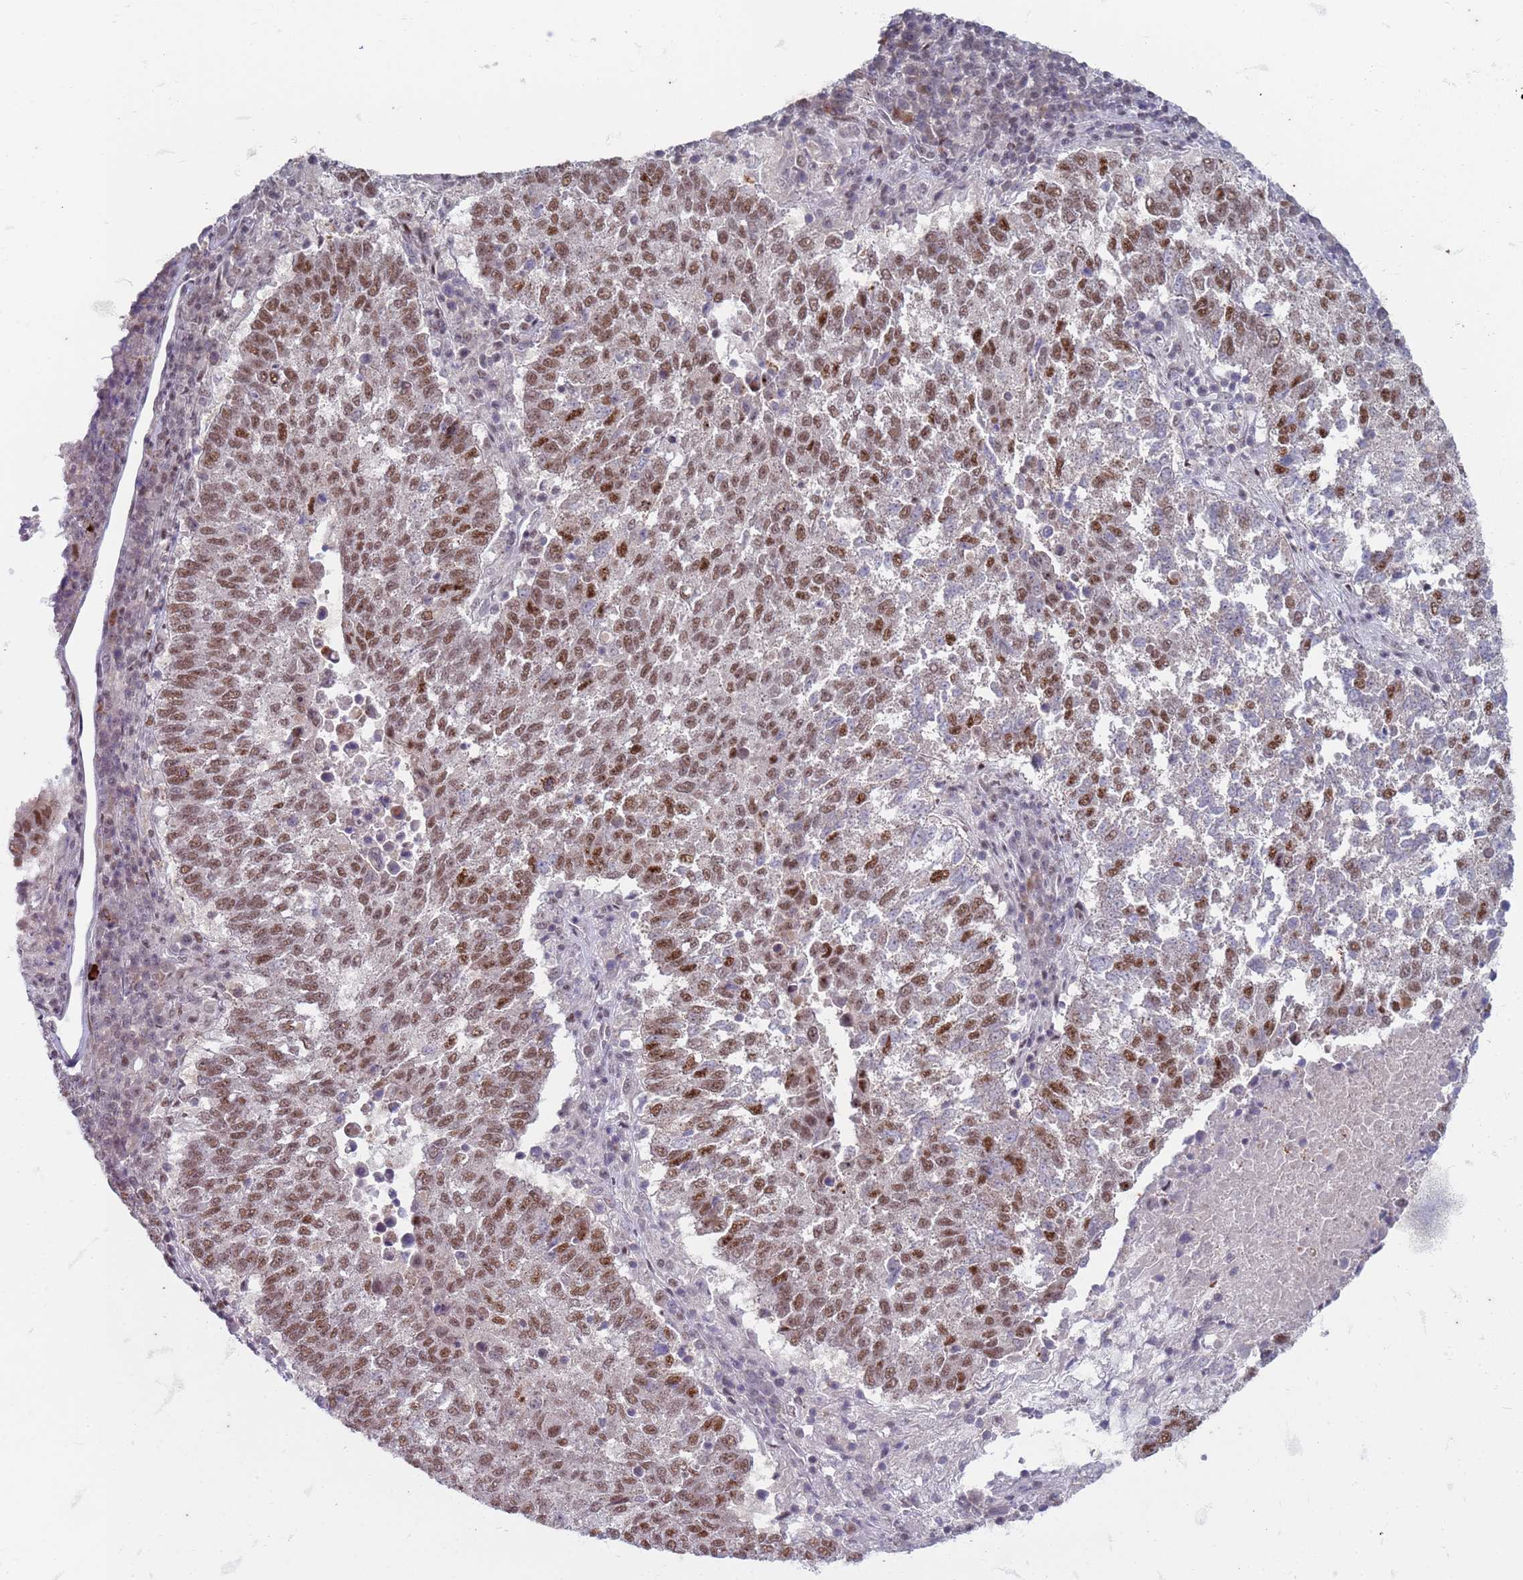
{"staining": {"intensity": "moderate", "quantity": ">75%", "location": "nuclear"}, "tissue": "lung cancer", "cell_type": "Tumor cells", "image_type": "cancer", "snomed": [{"axis": "morphology", "description": "Squamous cell carcinoma, NOS"}, {"axis": "topography", "description": "Lung"}], "caption": "Brown immunohistochemical staining in human lung cancer shows moderate nuclear expression in approximately >75% of tumor cells. (brown staining indicates protein expression, while blue staining denotes nuclei).", "gene": "TRMT6", "patient": {"sex": "male", "age": 73}}